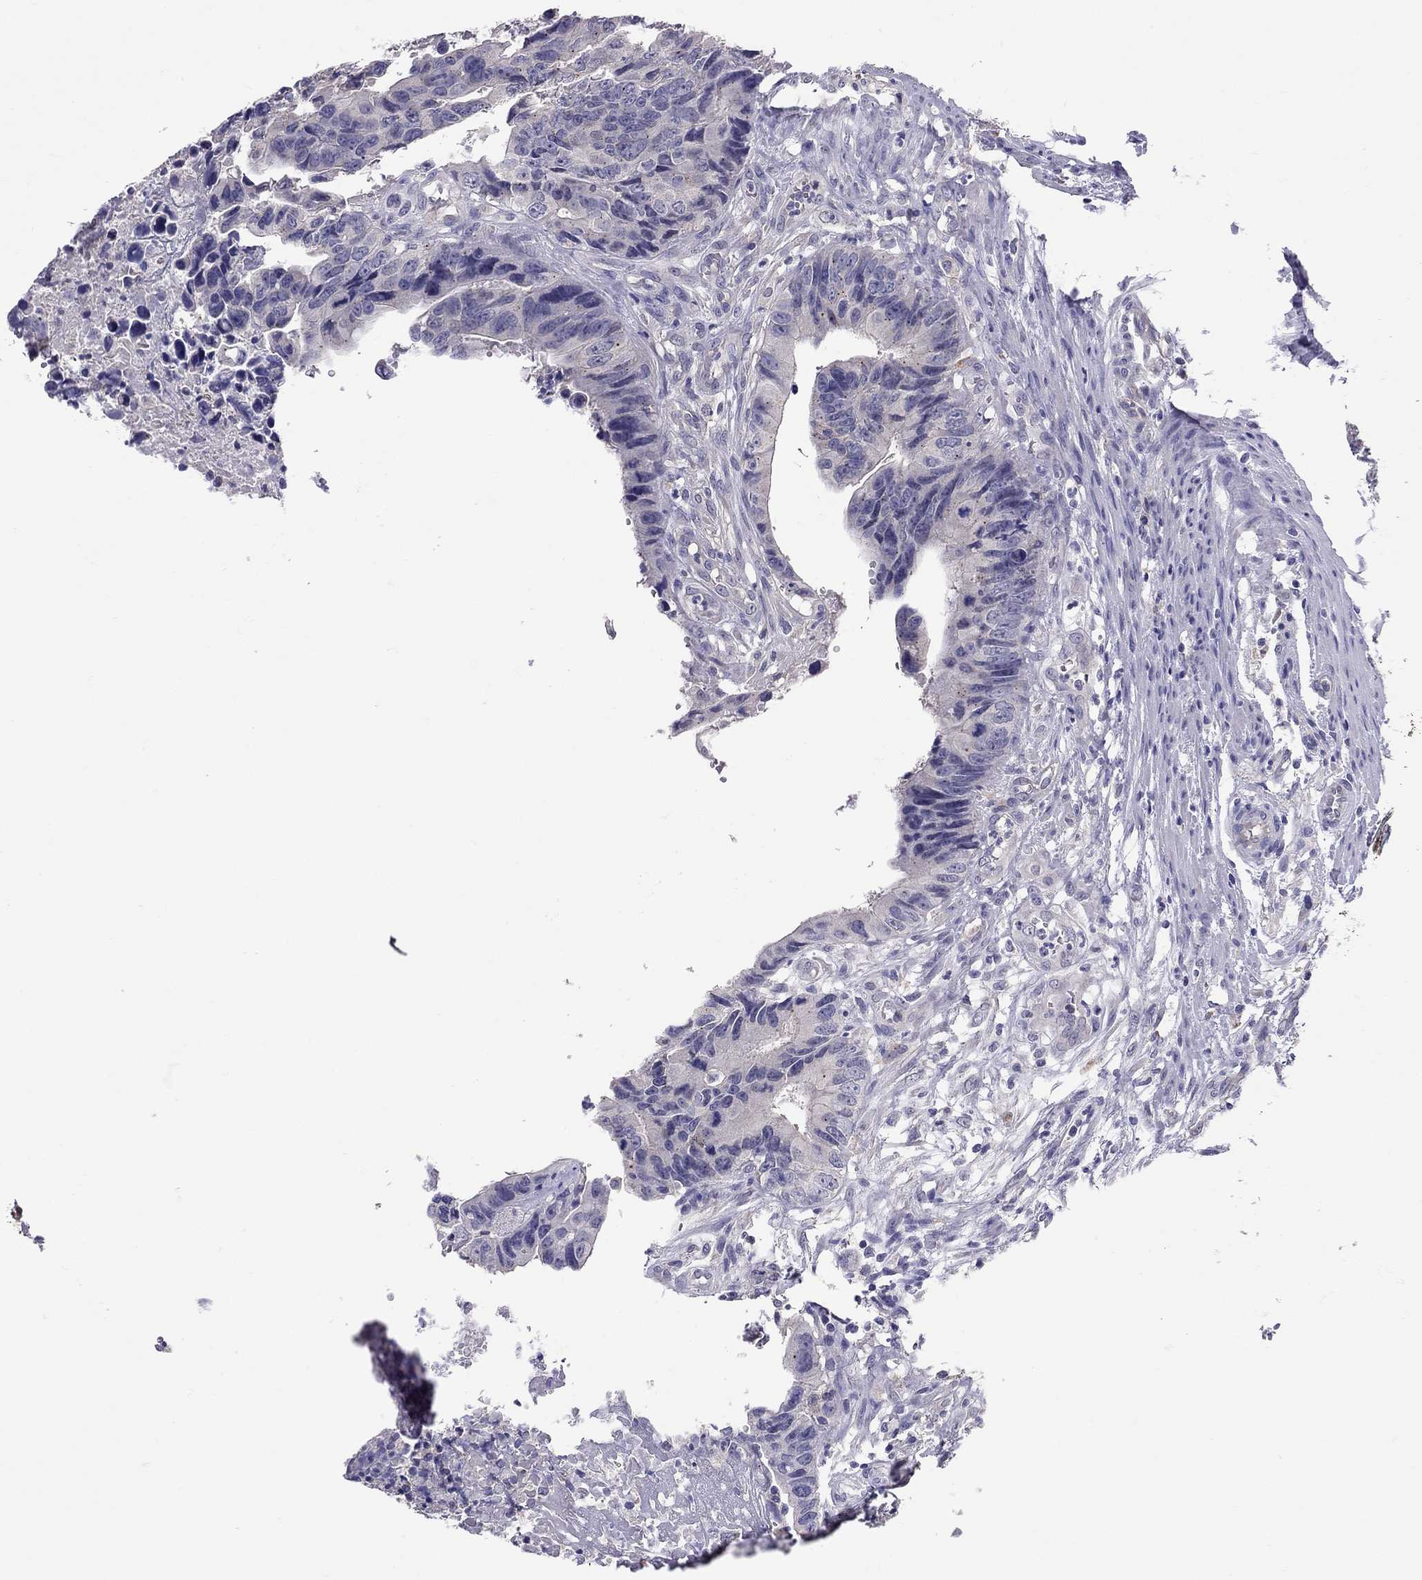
{"staining": {"intensity": "negative", "quantity": "none", "location": "none"}, "tissue": "colorectal cancer", "cell_type": "Tumor cells", "image_type": "cancer", "snomed": [{"axis": "morphology", "description": "Adenocarcinoma, NOS"}, {"axis": "topography", "description": "Colon"}], "caption": "Tumor cells show no significant staining in colorectal adenocarcinoma.", "gene": "RTP5", "patient": {"sex": "female", "age": 87}}